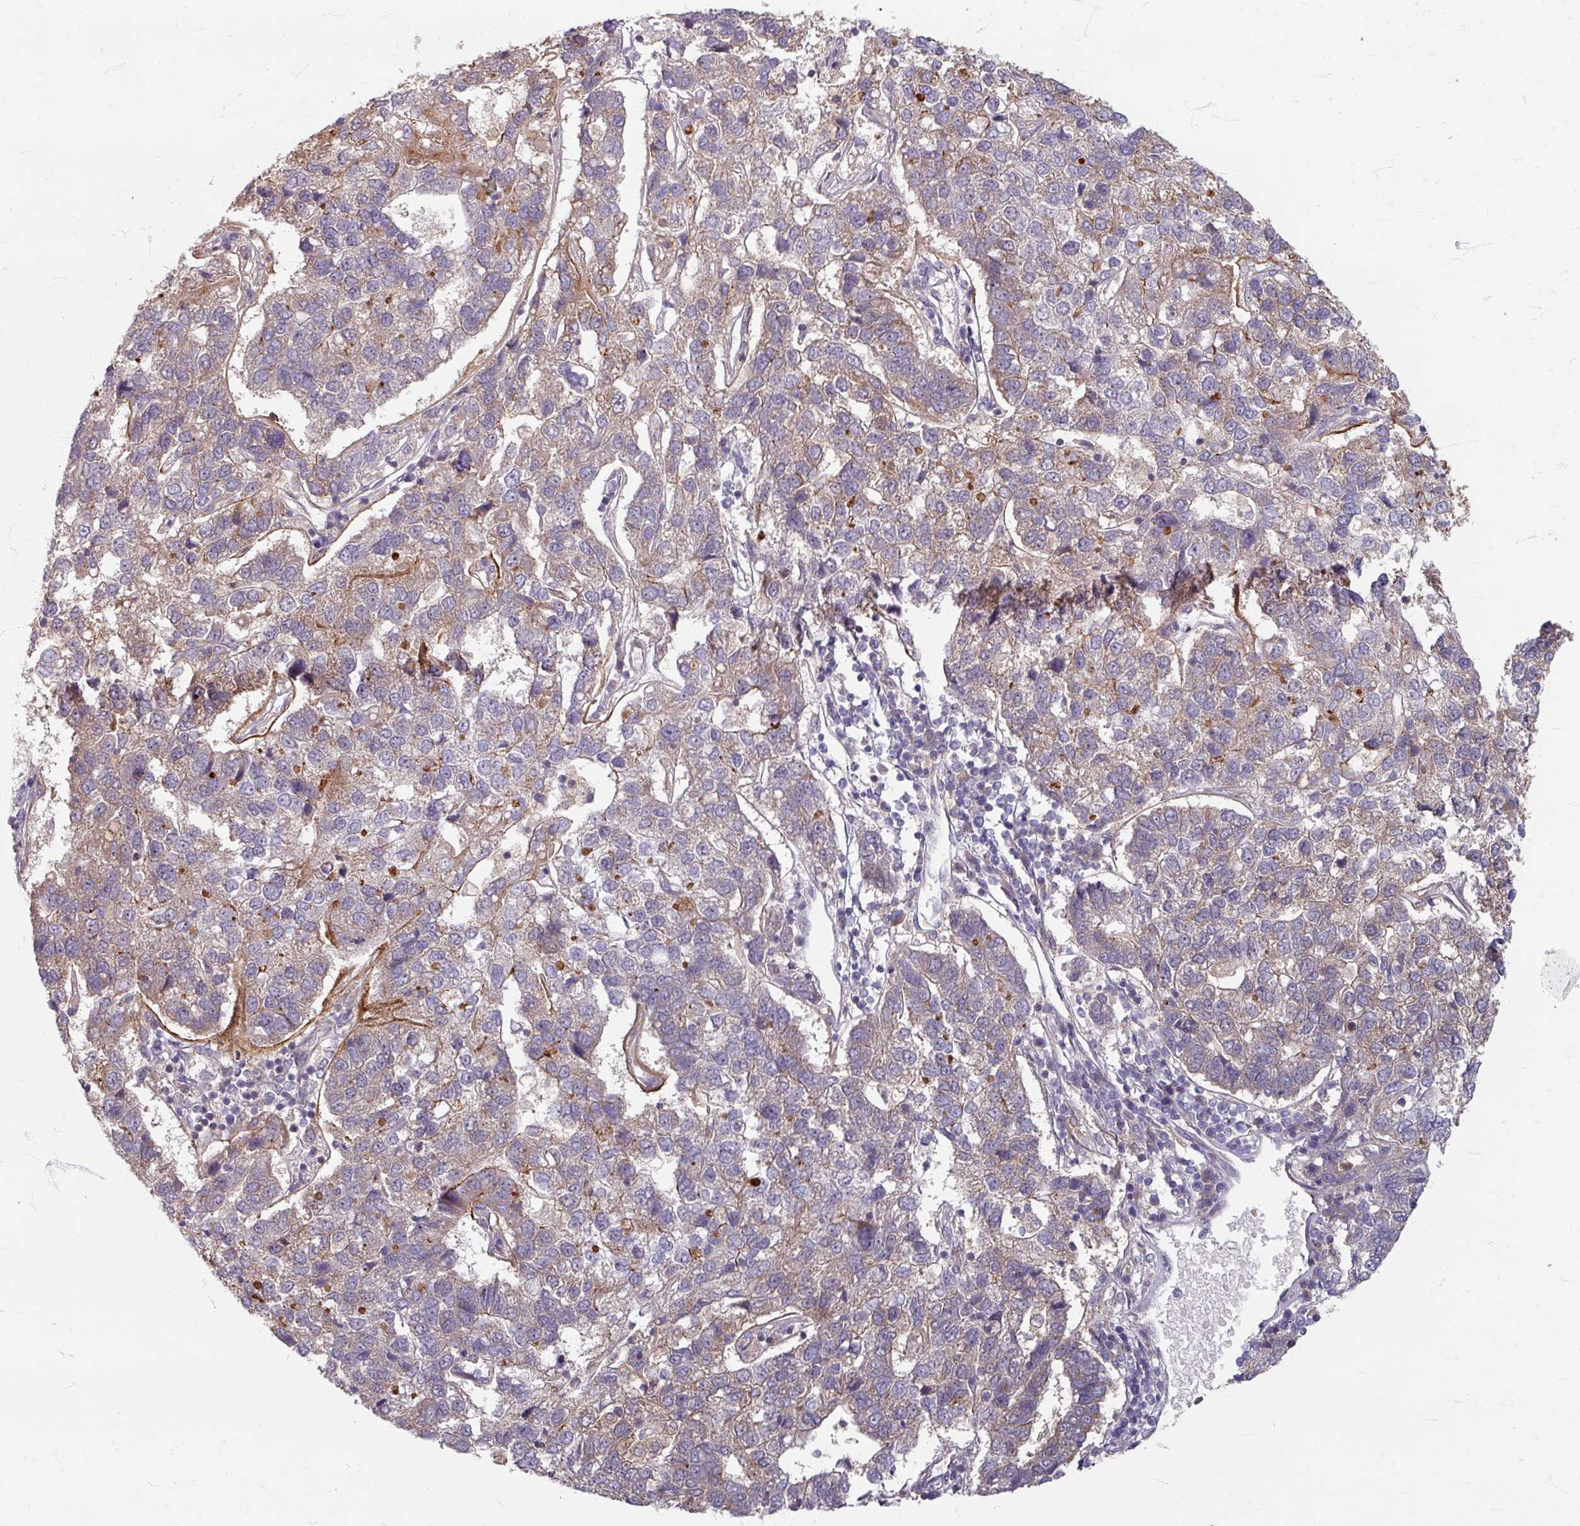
{"staining": {"intensity": "weak", "quantity": "25%-75%", "location": "cytoplasmic/membranous"}, "tissue": "pancreatic cancer", "cell_type": "Tumor cells", "image_type": "cancer", "snomed": [{"axis": "morphology", "description": "Adenocarcinoma, NOS"}, {"axis": "topography", "description": "Pancreas"}], "caption": "There is low levels of weak cytoplasmic/membranous expression in tumor cells of pancreatic cancer (adenocarcinoma), as demonstrated by immunohistochemical staining (brown color).", "gene": "STAM", "patient": {"sex": "female", "age": 61}}